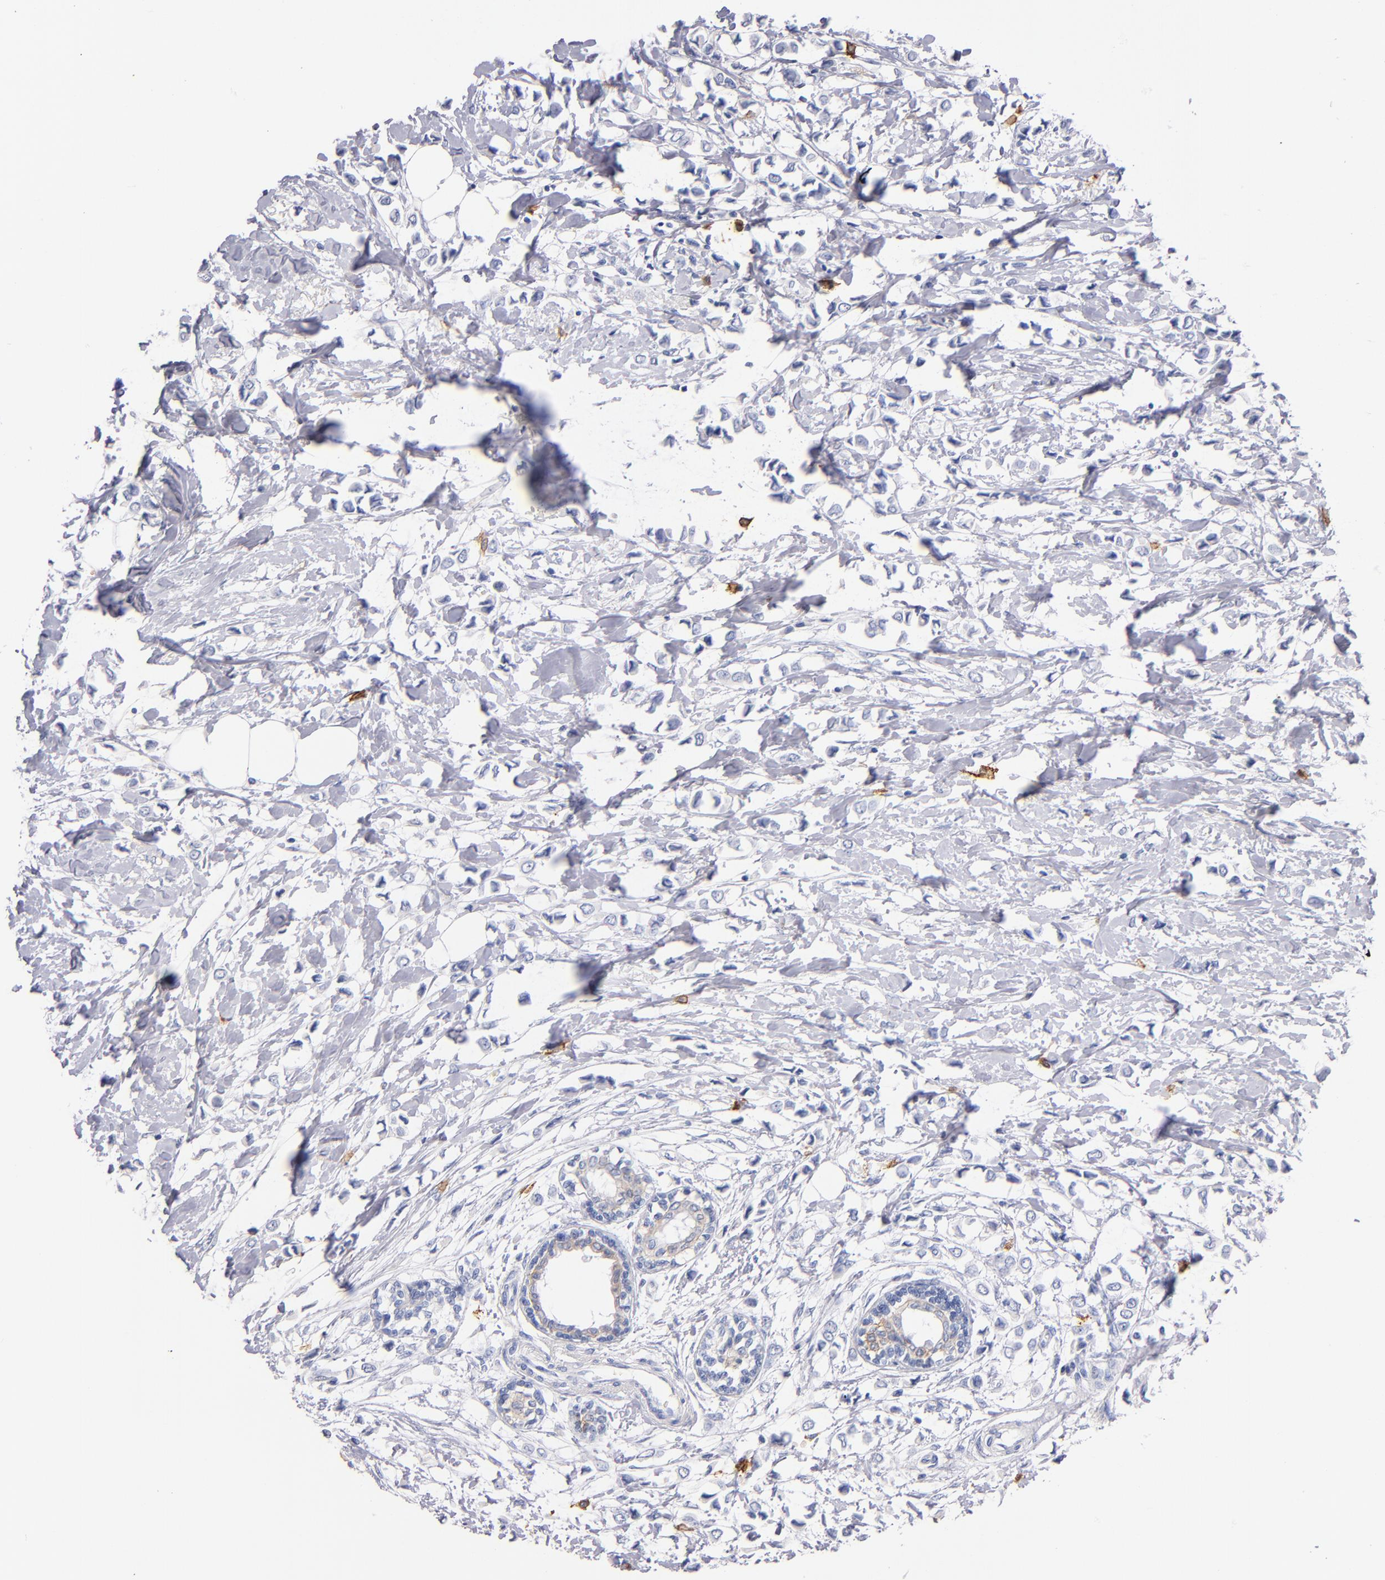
{"staining": {"intensity": "negative", "quantity": "none", "location": "none"}, "tissue": "breast cancer", "cell_type": "Tumor cells", "image_type": "cancer", "snomed": [{"axis": "morphology", "description": "Lobular carcinoma"}, {"axis": "topography", "description": "Breast"}], "caption": "This is an IHC image of breast cancer. There is no positivity in tumor cells.", "gene": "KIT", "patient": {"sex": "female", "age": 51}}